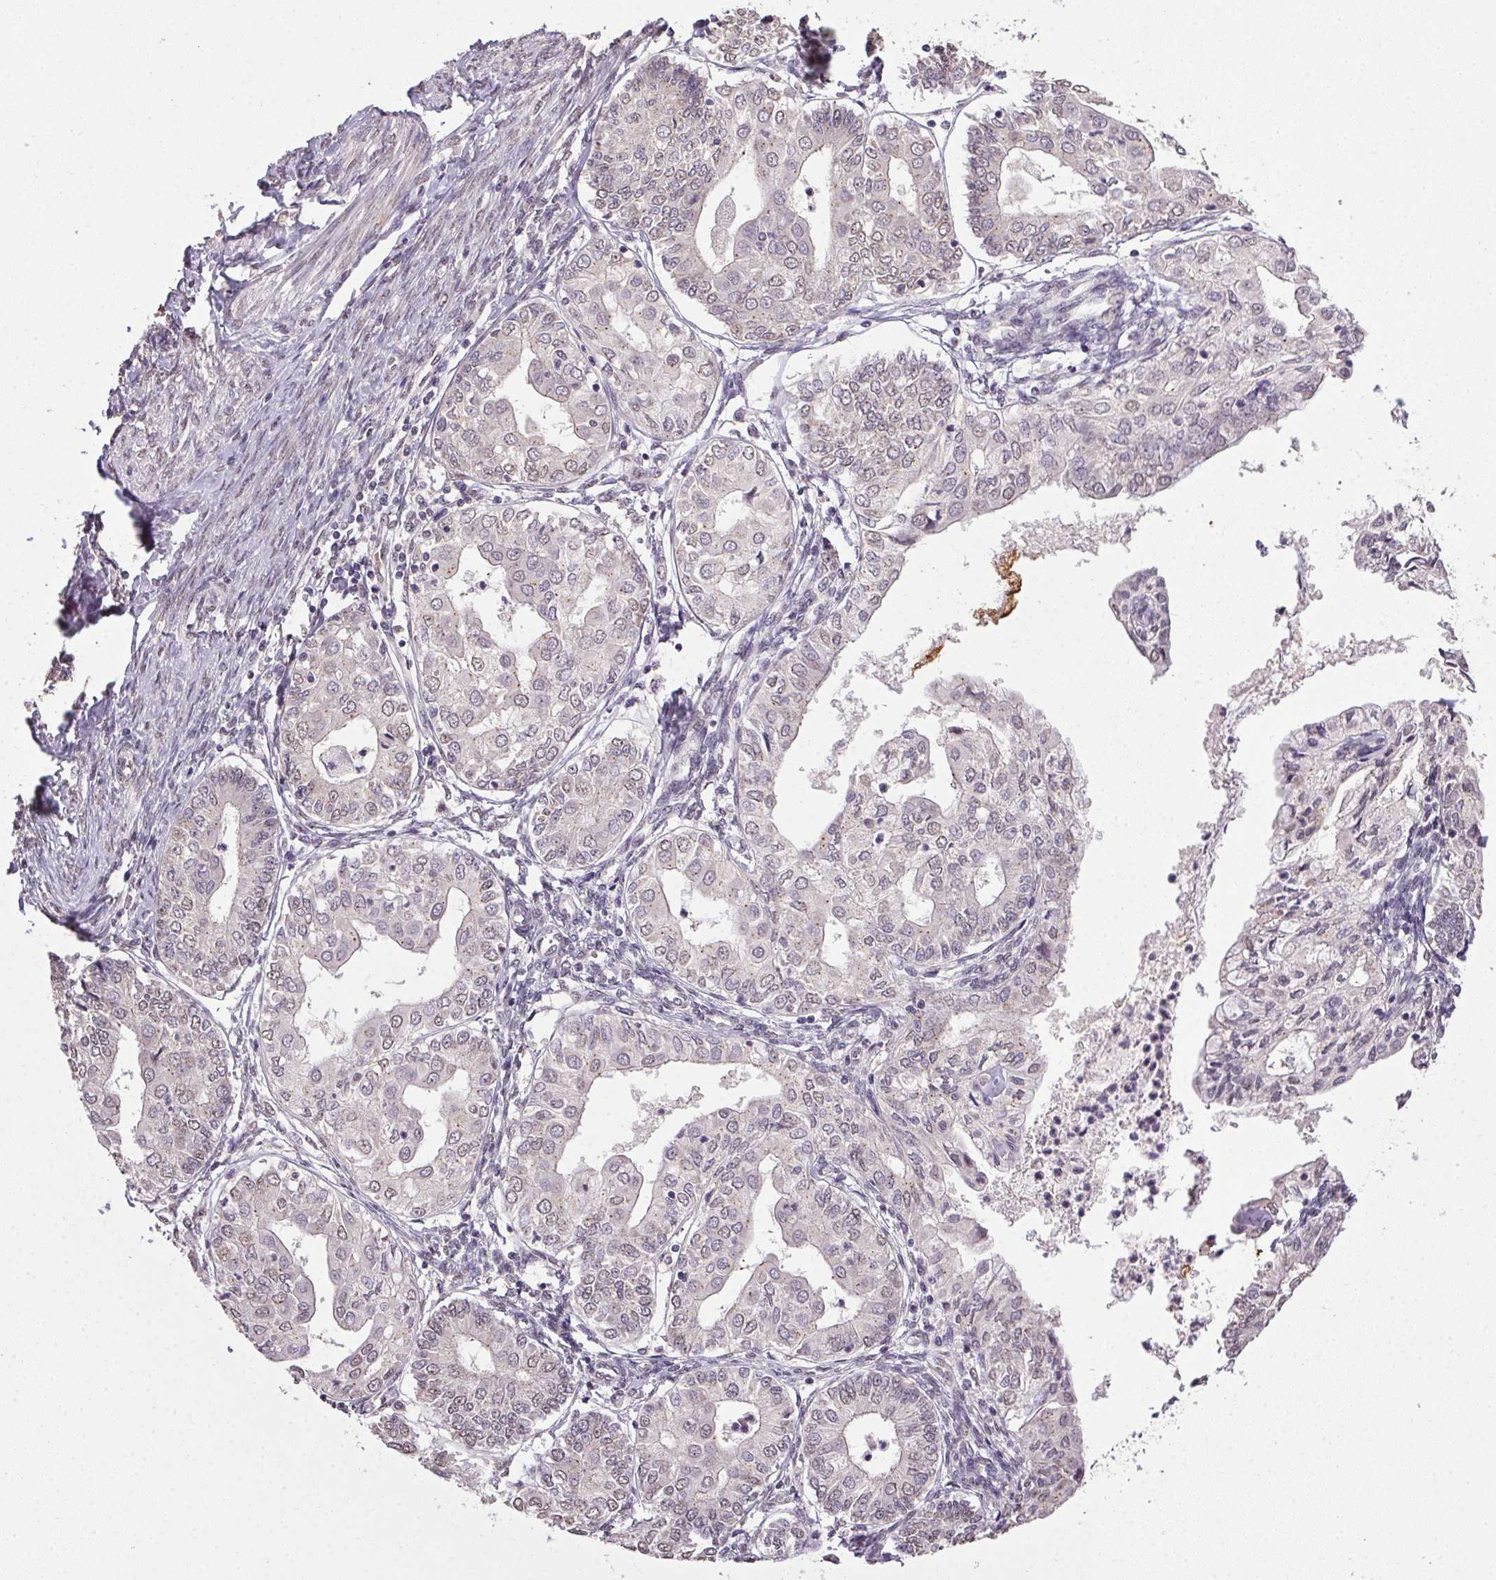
{"staining": {"intensity": "negative", "quantity": "none", "location": "none"}, "tissue": "endometrial cancer", "cell_type": "Tumor cells", "image_type": "cancer", "snomed": [{"axis": "morphology", "description": "Adenocarcinoma, NOS"}, {"axis": "topography", "description": "Endometrium"}], "caption": "High magnification brightfield microscopy of endometrial cancer stained with DAB (brown) and counterstained with hematoxylin (blue): tumor cells show no significant expression. (Stains: DAB immunohistochemistry (IHC) with hematoxylin counter stain, Microscopy: brightfield microscopy at high magnification).", "gene": "PPP4R4", "patient": {"sex": "female", "age": 68}}